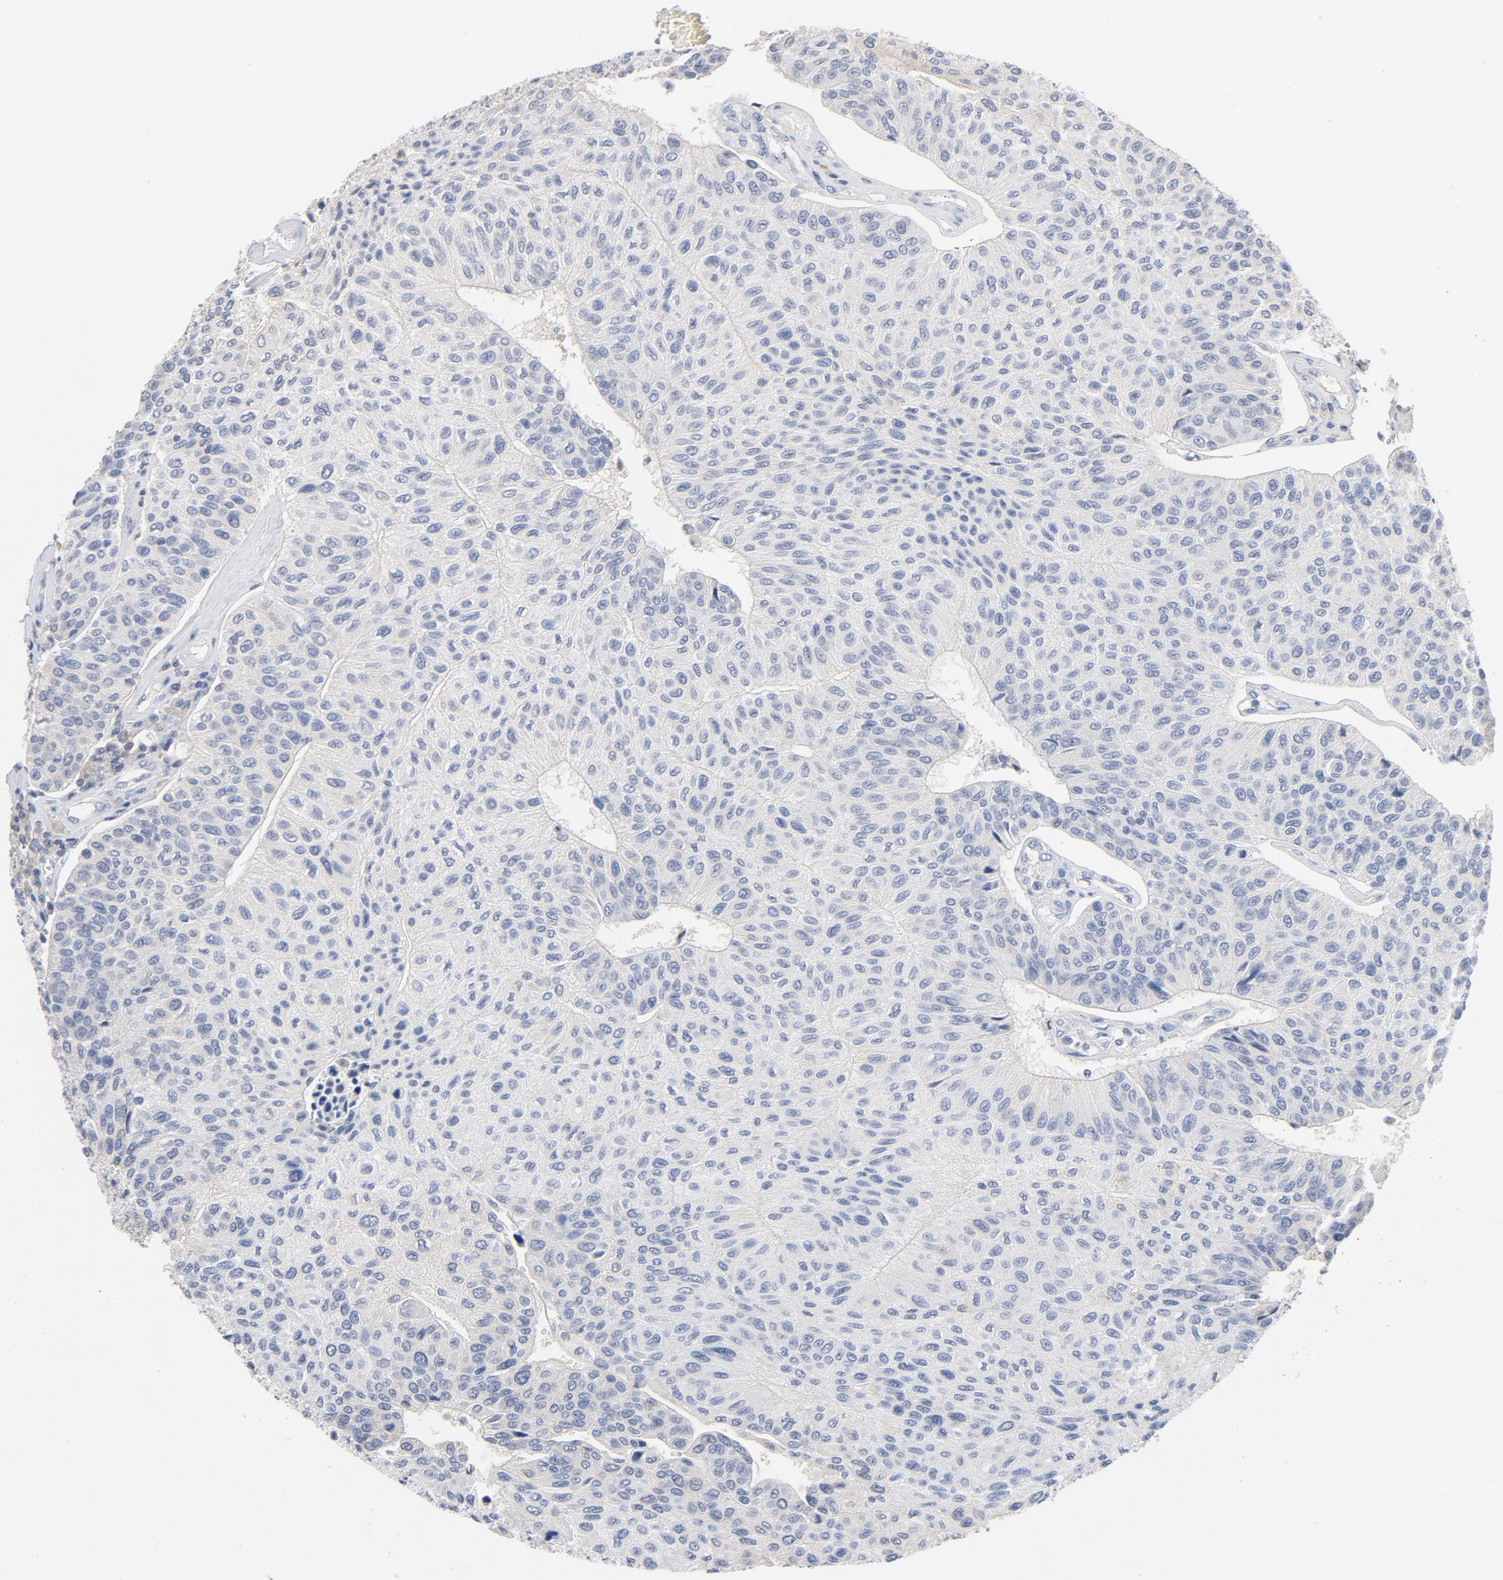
{"staining": {"intensity": "negative", "quantity": "none", "location": "none"}, "tissue": "urothelial cancer", "cell_type": "Tumor cells", "image_type": "cancer", "snomed": [{"axis": "morphology", "description": "Urothelial carcinoma, High grade"}, {"axis": "topography", "description": "Urinary bladder"}], "caption": "The IHC micrograph has no significant expression in tumor cells of urothelial cancer tissue. (IHC, brightfield microscopy, high magnification).", "gene": "ZCCHC13", "patient": {"sex": "male", "age": 66}}